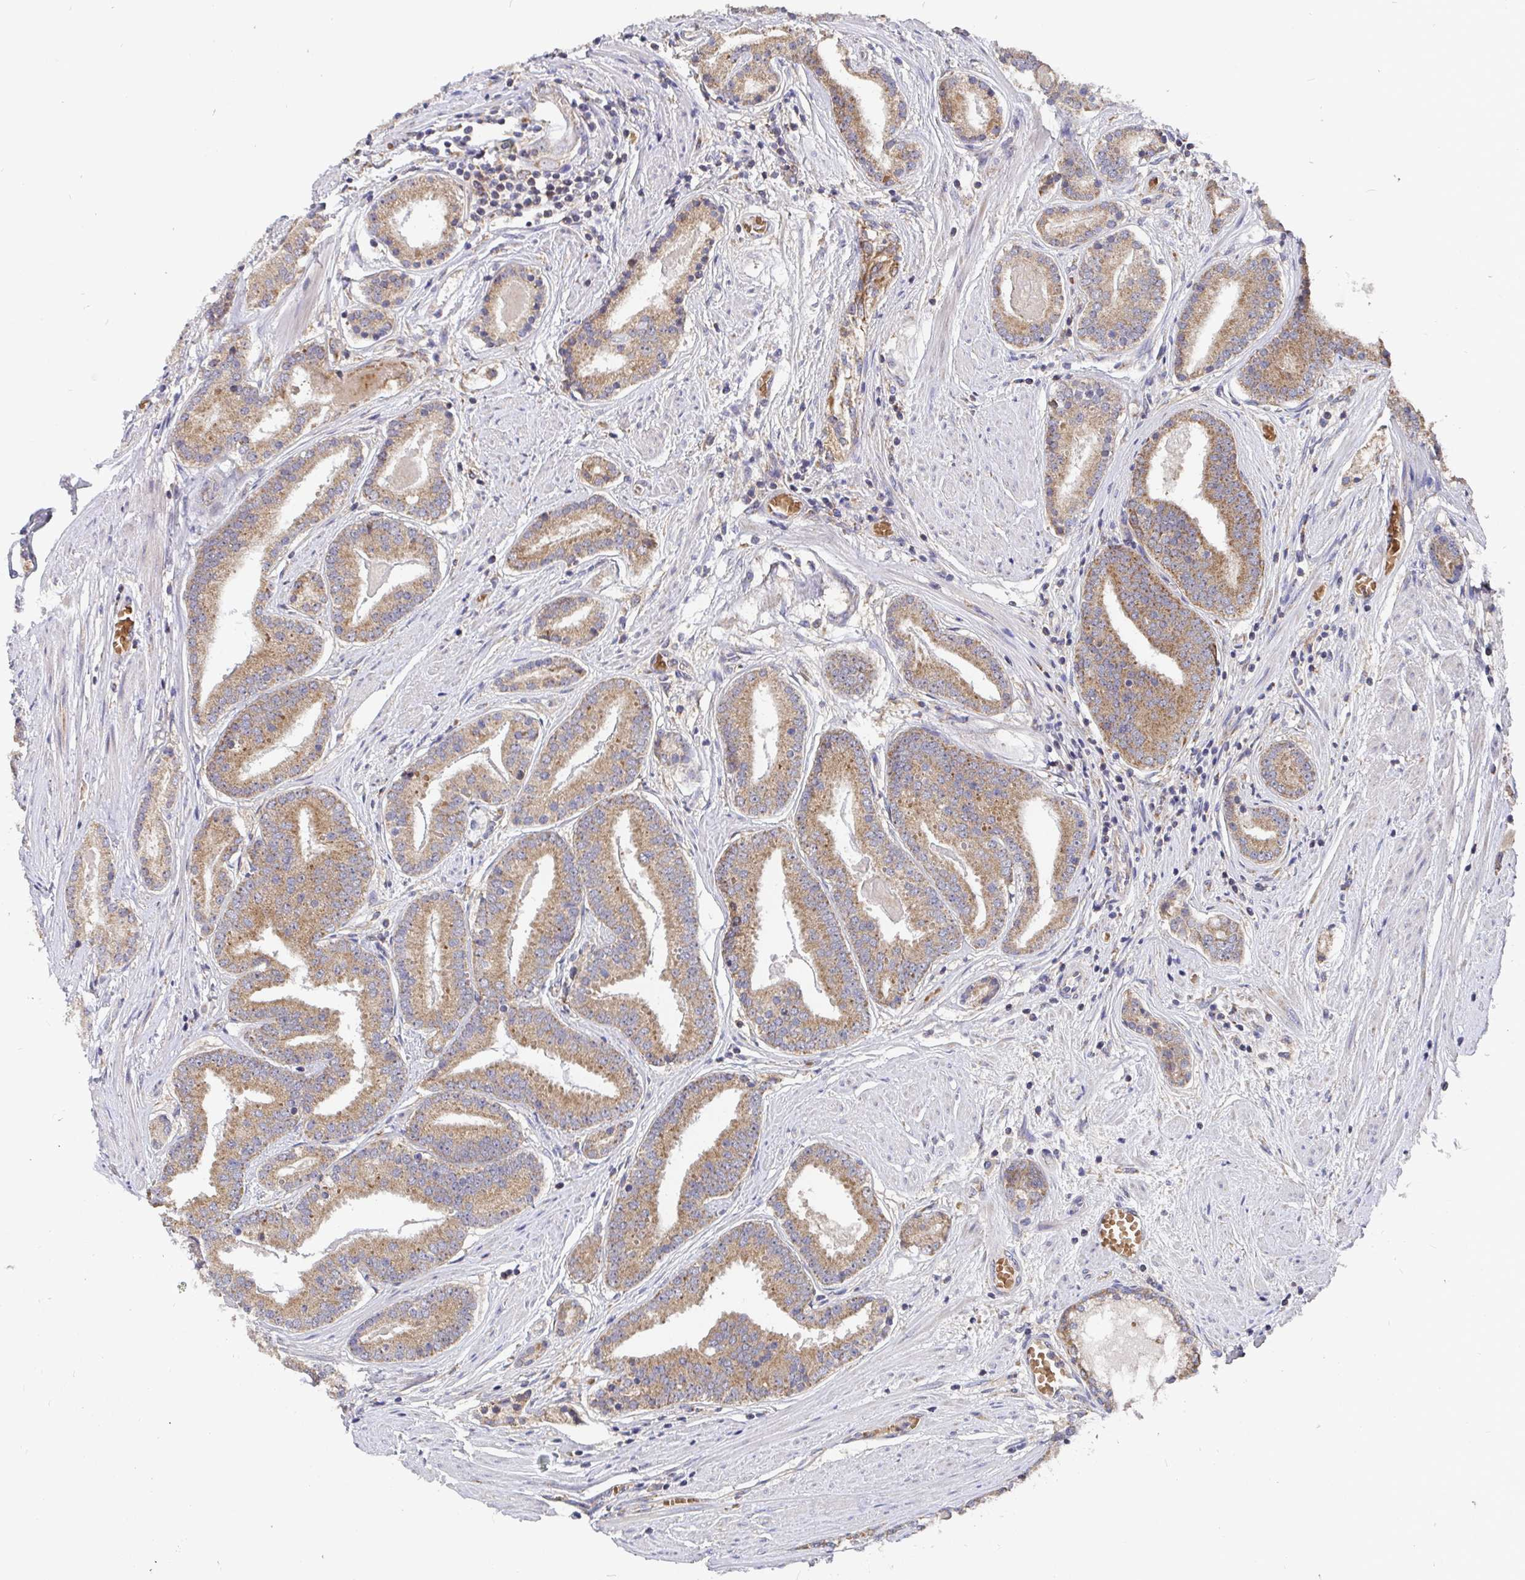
{"staining": {"intensity": "weak", "quantity": ">75%", "location": "cytoplasmic/membranous"}, "tissue": "prostate cancer", "cell_type": "Tumor cells", "image_type": "cancer", "snomed": [{"axis": "morphology", "description": "Adenocarcinoma, High grade"}, {"axis": "topography", "description": "Prostate"}], "caption": "A high-resolution photomicrograph shows IHC staining of prostate high-grade adenocarcinoma, which reveals weak cytoplasmic/membranous staining in about >75% of tumor cells.", "gene": "PDF", "patient": {"sex": "male", "age": 63}}